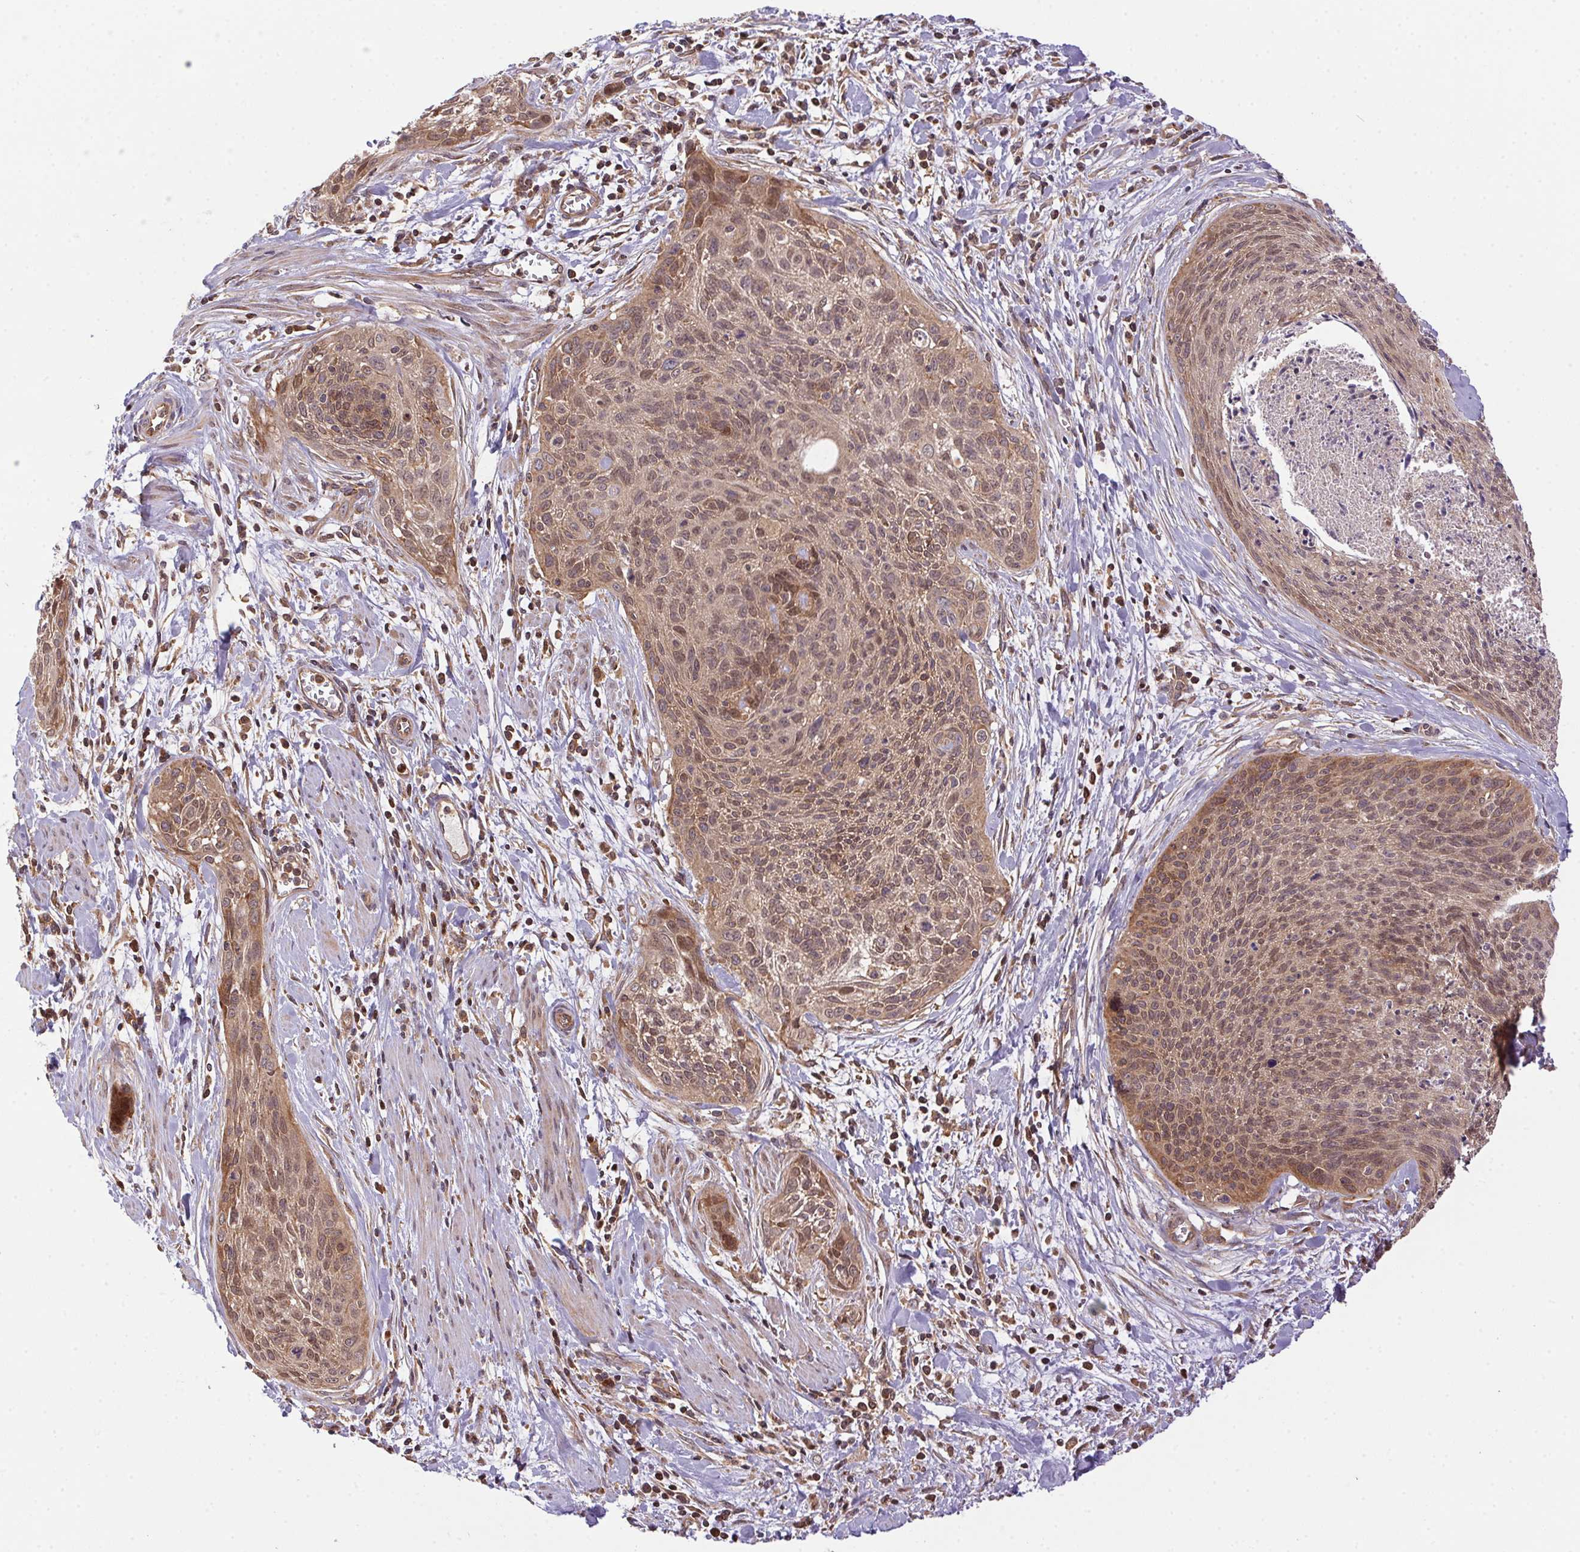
{"staining": {"intensity": "weak", "quantity": ">75%", "location": "cytoplasmic/membranous,nuclear"}, "tissue": "breast cancer", "cell_type": "Tumor cells", "image_type": "cancer", "snomed": [{"axis": "morphology", "description": "Normal tissue, NOS"}, {"axis": "morphology", "description": "Duct carcinoma"}, {"axis": "topography", "description": "Breast"}], "caption": "Immunohistochemical staining of breast cancer shows low levels of weak cytoplasmic/membranous and nuclear protein positivity in about >75% of tumor cells. The staining was performed using DAB (3,3'-diaminobenzidine), with brown indicating positive protein expression. Nuclei are stained blue with hematoxylin.", "gene": "MEX3D", "patient": {"sex": "female", "age": 43}}